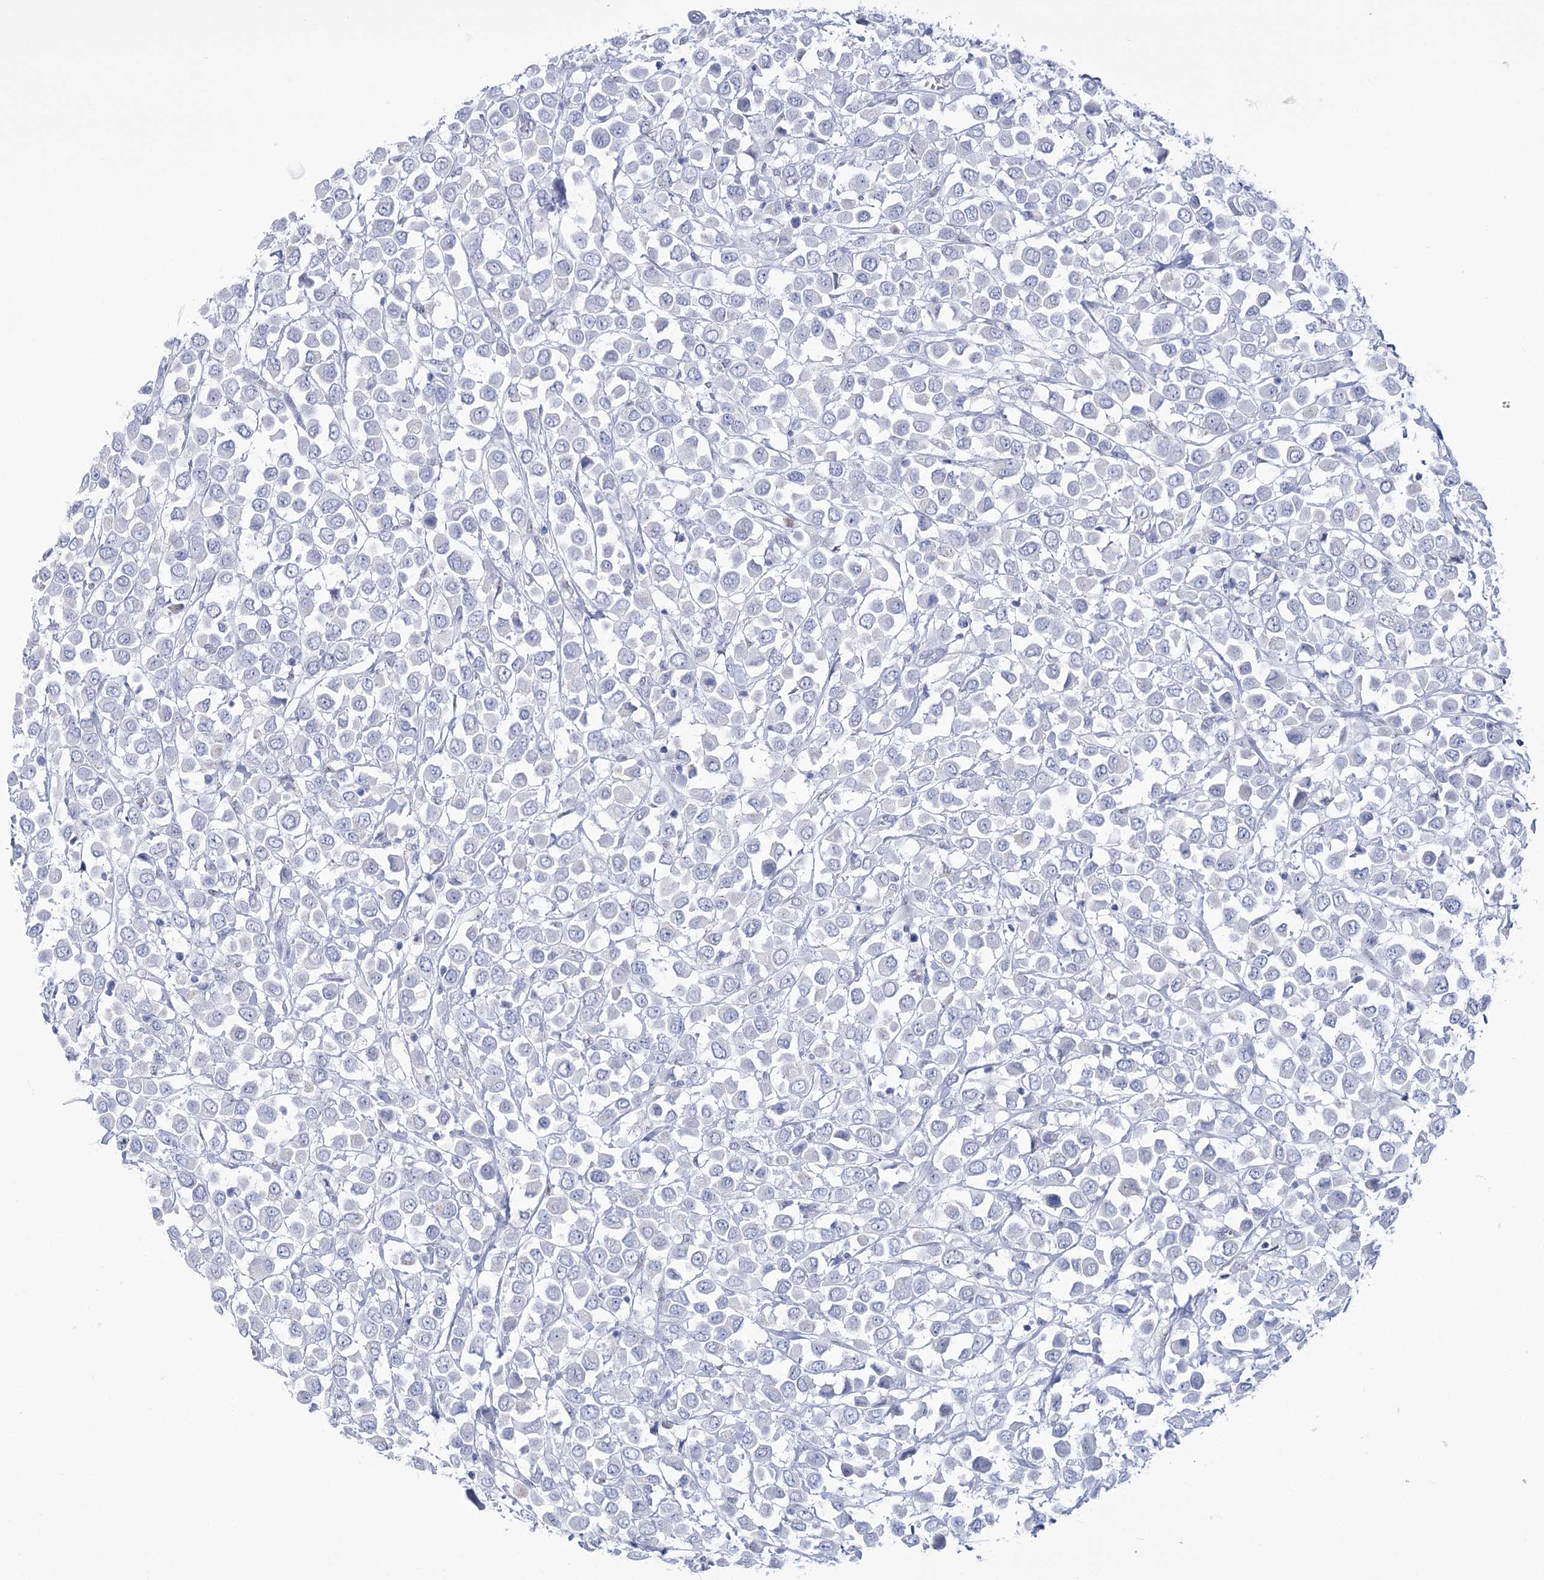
{"staining": {"intensity": "negative", "quantity": "none", "location": "none"}, "tissue": "breast cancer", "cell_type": "Tumor cells", "image_type": "cancer", "snomed": [{"axis": "morphology", "description": "Duct carcinoma"}, {"axis": "topography", "description": "Breast"}], "caption": "The IHC histopathology image has no significant staining in tumor cells of breast cancer tissue.", "gene": "HORMAD1", "patient": {"sex": "female", "age": 61}}